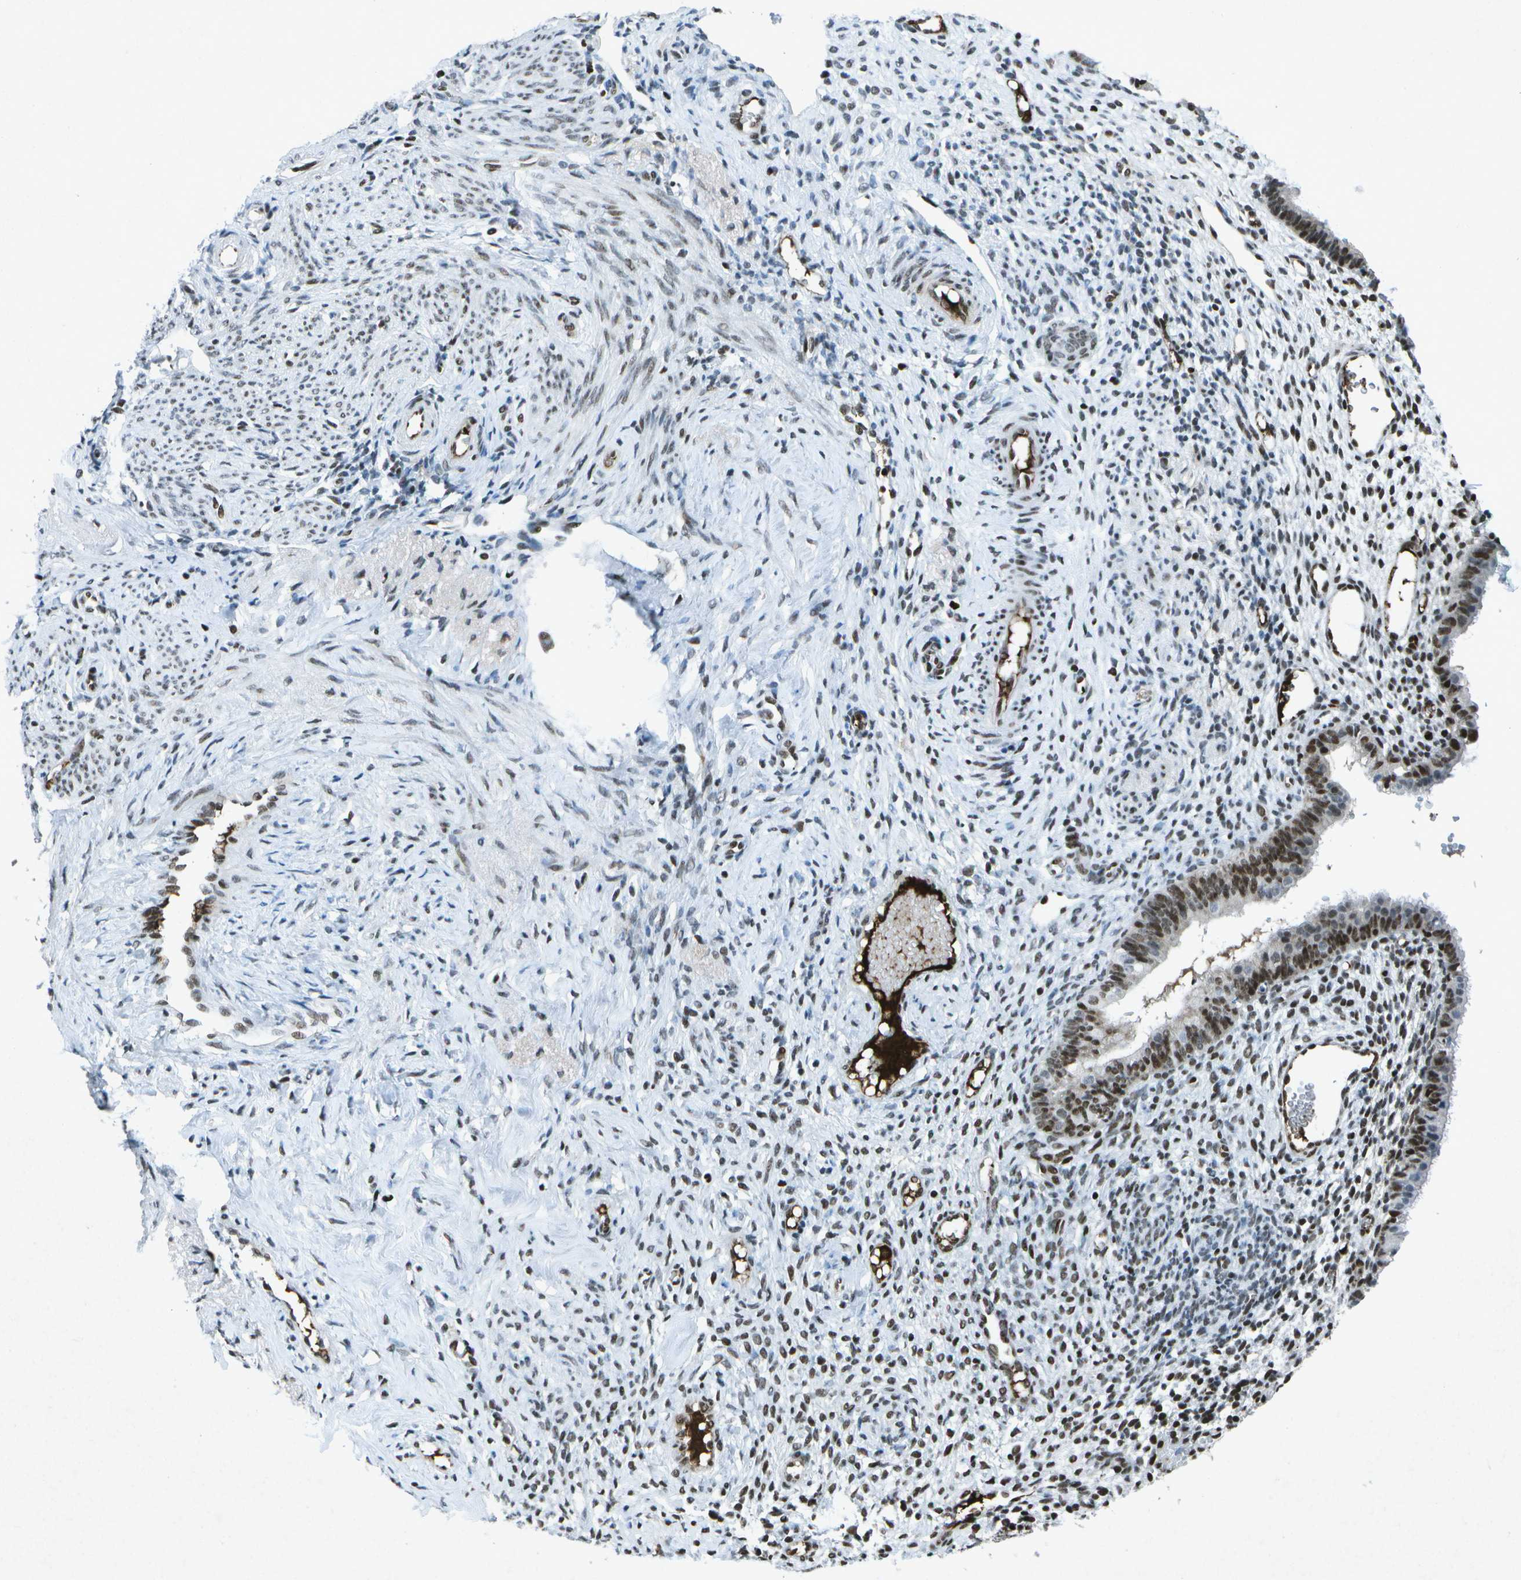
{"staining": {"intensity": "moderate", "quantity": "25%-75%", "location": "nuclear"}, "tissue": "endometrium", "cell_type": "Cells in endometrial stroma", "image_type": "normal", "snomed": [{"axis": "morphology", "description": "Normal tissue, NOS"}, {"axis": "topography", "description": "Endometrium"}], "caption": "Endometrium stained with immunohistochemistry (IHC) shows moderate nuclear expression in about 25%-75% of cells in endometrial stroma. The staining was performed using DAB, with brown indicating positive protein expression. Nuclei are stained blue with hematoxylin.", "gene": "MTA2", "patient": {"sex": "female", "age": 61}}